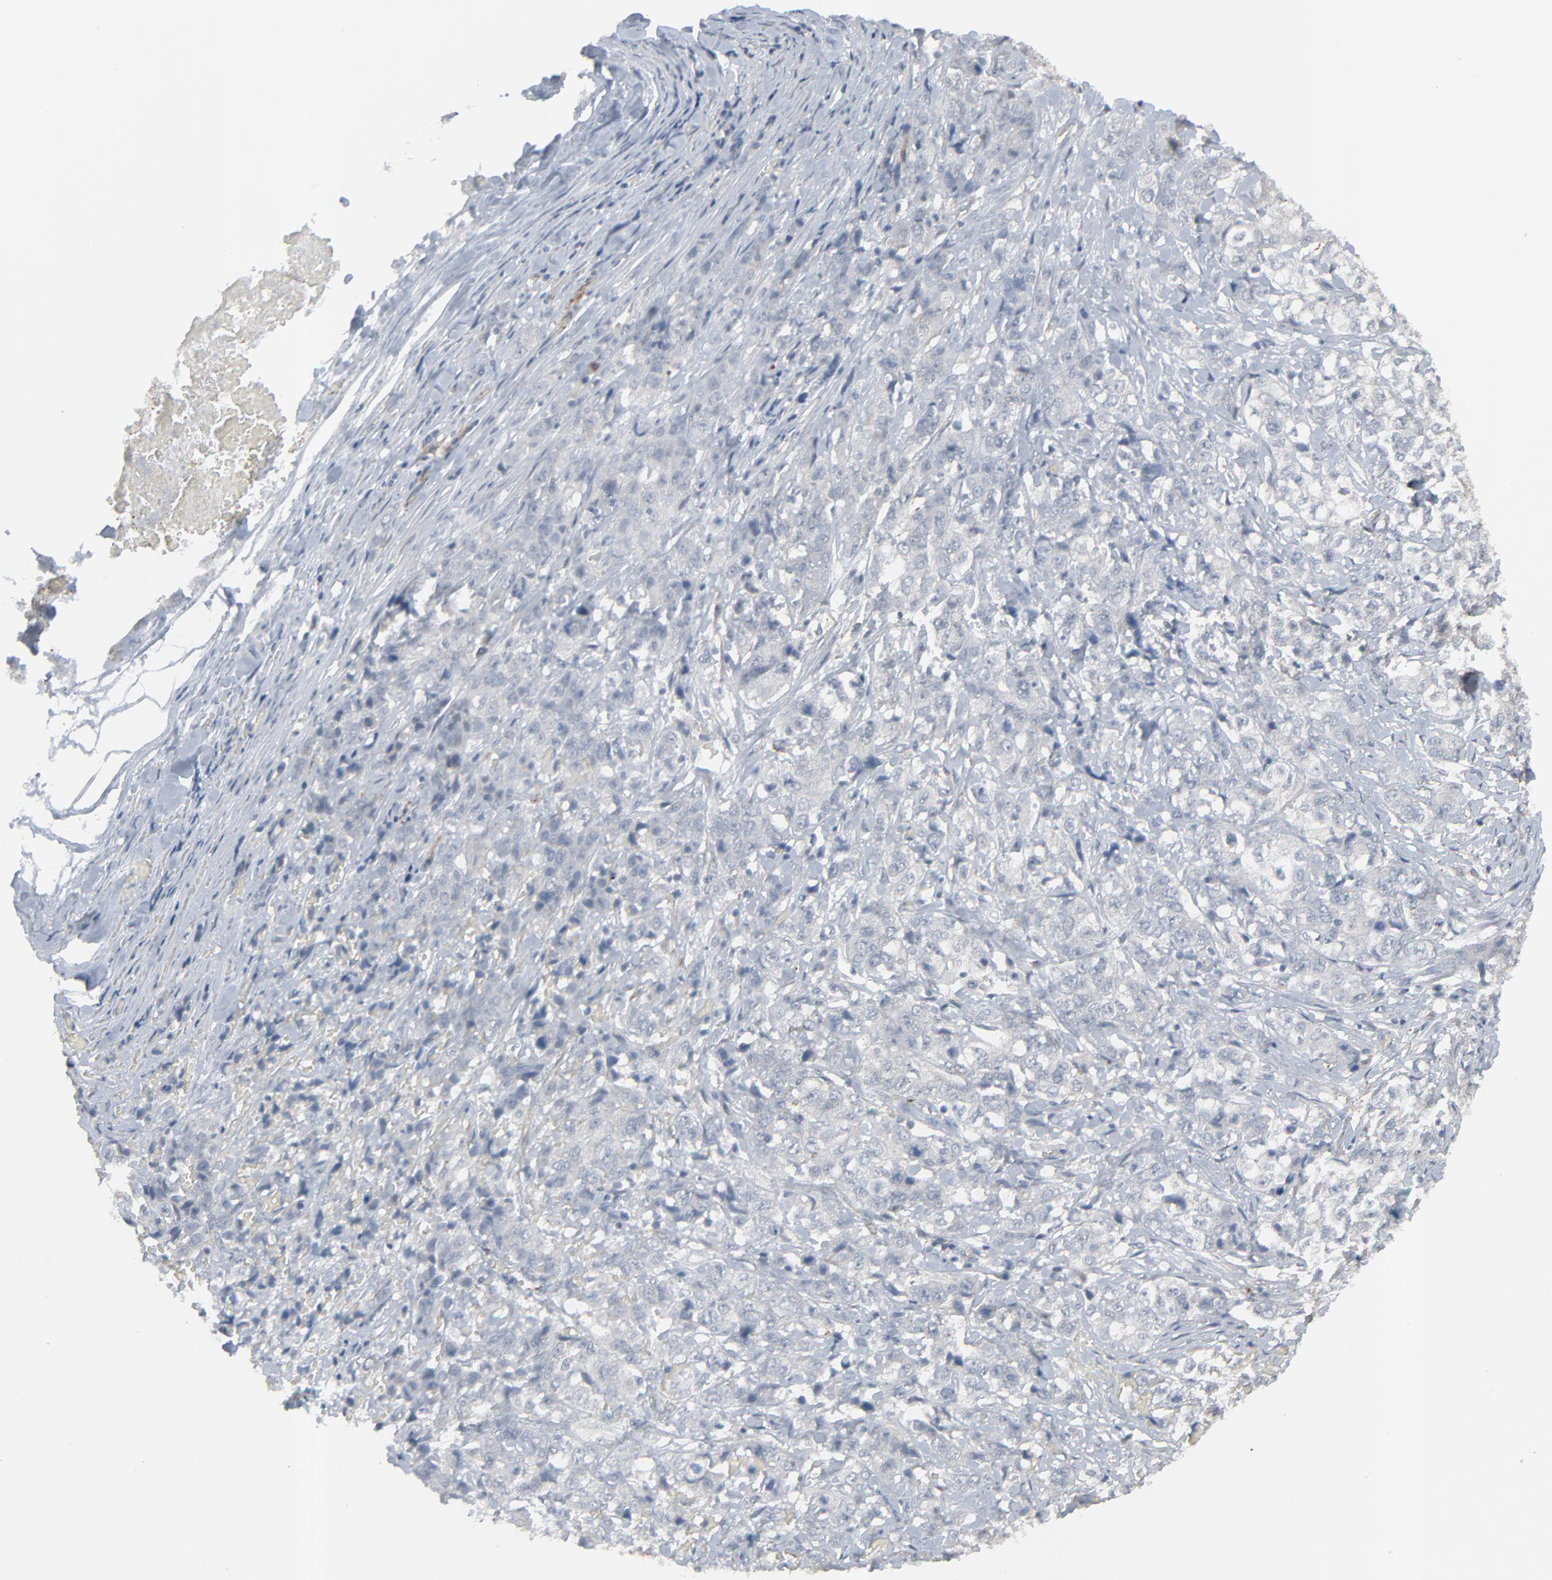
{"staining": {"intensity": "negative", "quantity": "none", "location": "none"}, "tissue": "stomach cancer", "cell_type": "Tumor cells", "image_type": "cancer", "snomed": [{"axis": "morphology", "description": "Adenocarcinoma, NOS"}, {"axis": "topography", "description": "Stomach"}], "caption": "Immunohistochemistry (IHC) of stomach cancer (adenocarcinoma) exhibits no positivity in tumor cells.", "gene": "NEUROD1", "patient": {"sex": "male", "age": 48}}